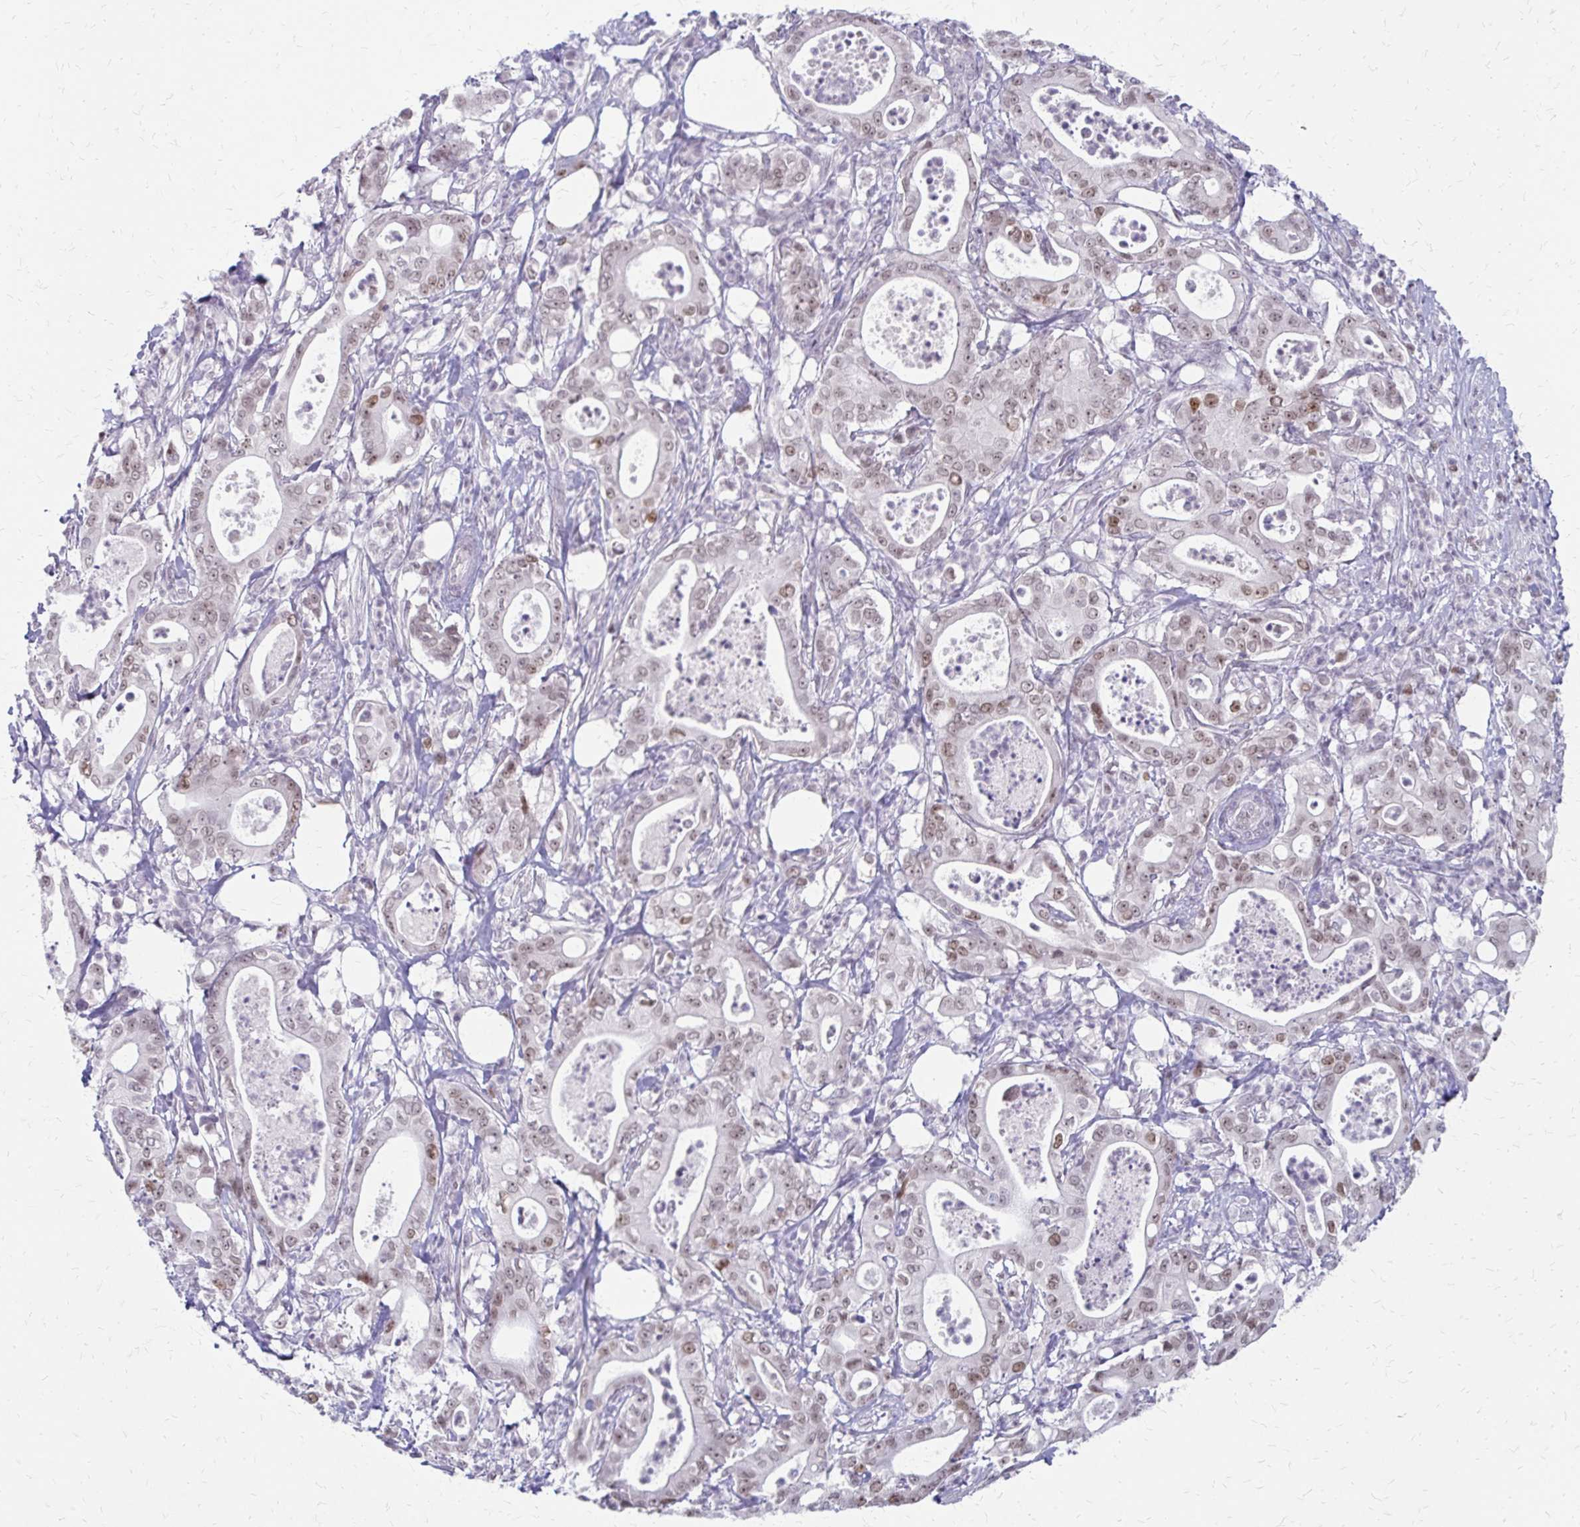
{"staining": {"intensity": "weak", "quantity": ">75%", "location": "nuclear"}, "tissue": "pancreatic cancer", "cell_type": "Tumor cells", "image_type": "cancer", "snomed": [{"axis": "morphology", "description": "Adenocarcinoma, NOS"}, {"axis": "topography", "description": "Pancreas"}], "caption": "Protein expression analysis of pancreatic adenocarcinoma shows weak nuclear staining in approximately >75% of tumor cells. The protein is shown in brown color, while the nuclei are stained blue.", "gene": "EED", "patient": {"sex": "male", "age": 71}}